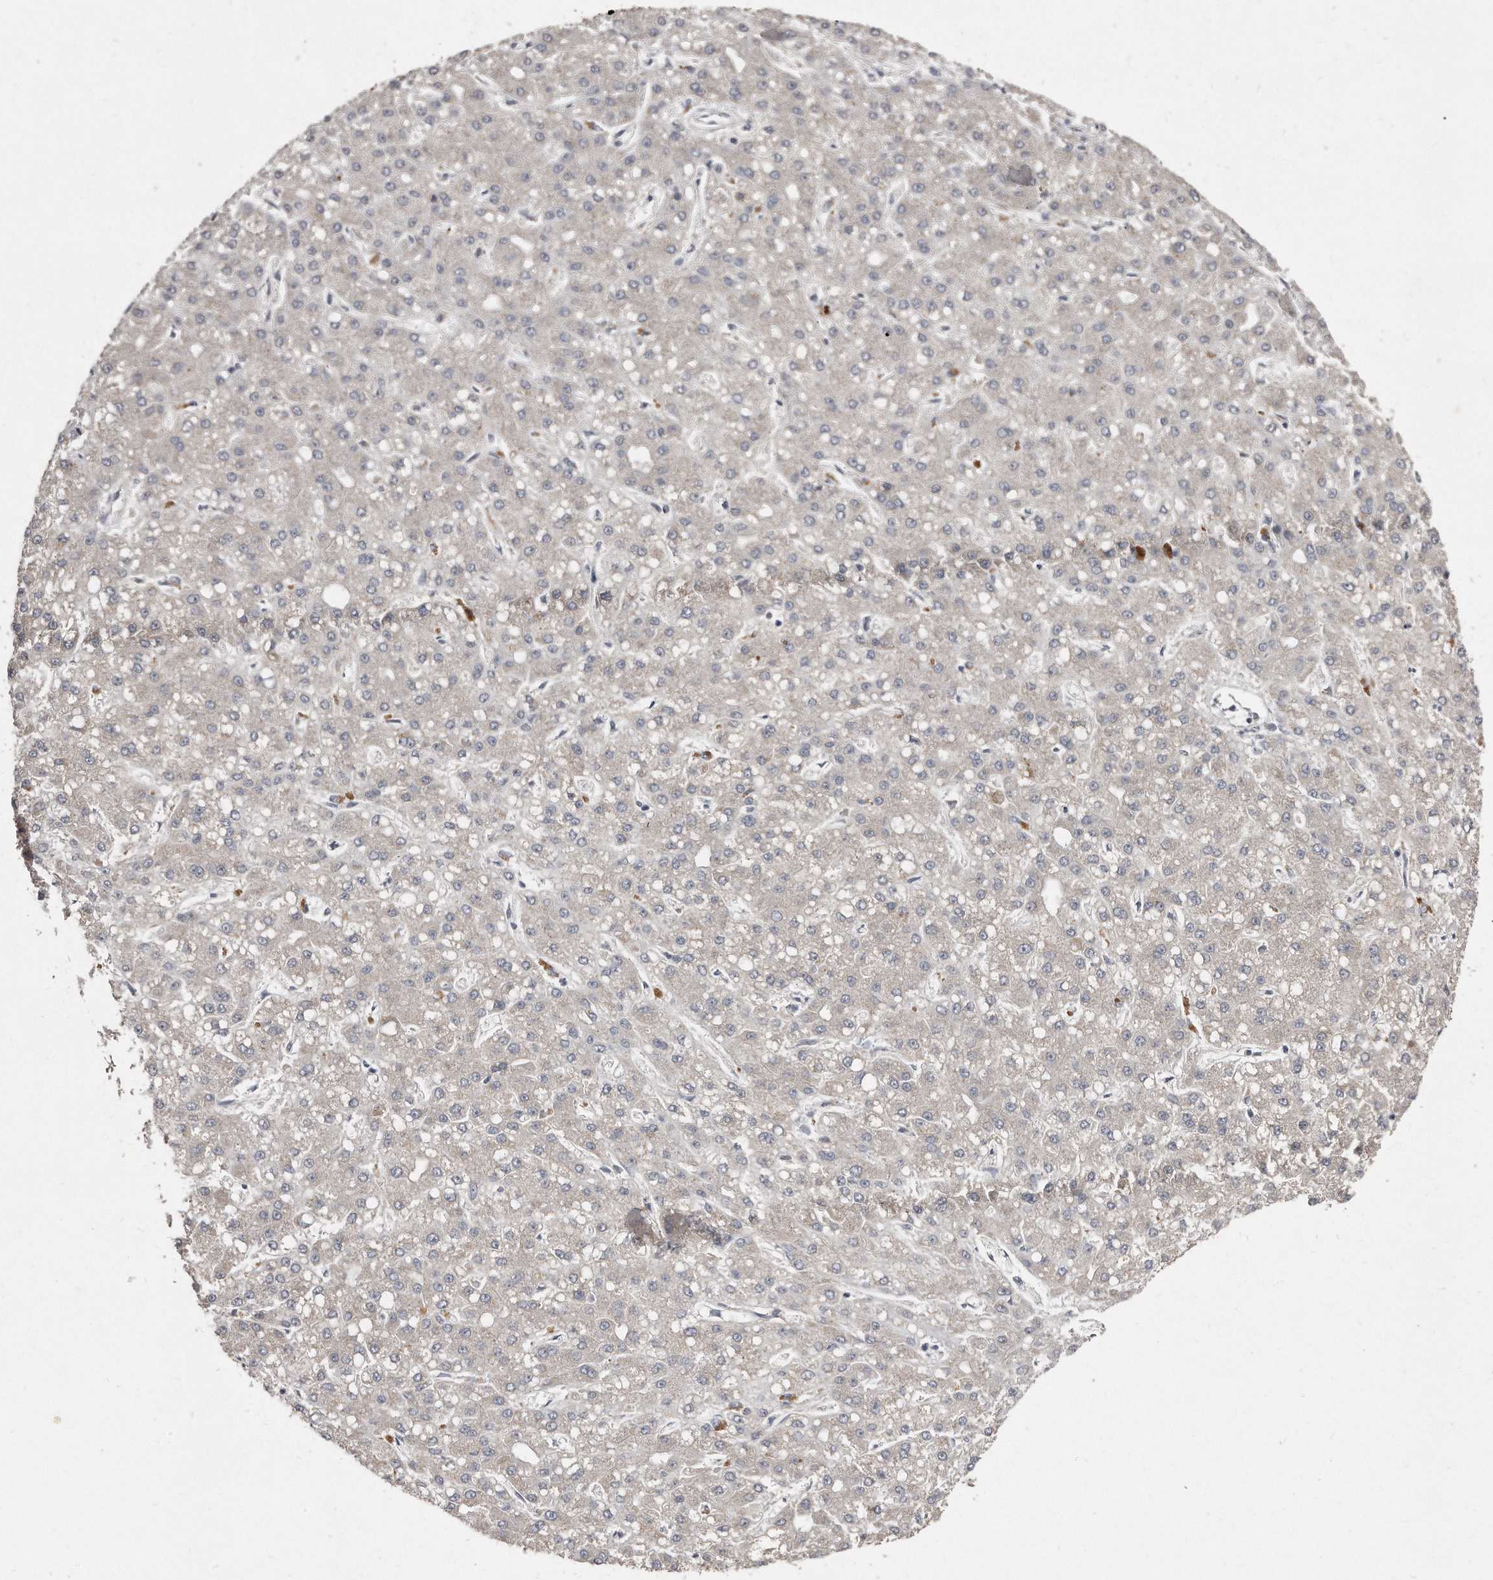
{"staining": {"intensity": "negative", "quantity": "none", "location": "none"}, "tissue": "liver cancer", "cell_type": "Tumor cells", "image_type": "cancer", "snomed": [{"axis": "morphology", "description": "Carcinoma, Hepatocellular, NOS"}, {"axis": "topography", "description": "Liver"}], "caption": "The IHC micrograph has no significant staining in tumor cells of liver hepatocellular carcinoma tissue.", "gene": "TECR", "patient": {"sex": "male", "age": 67}}